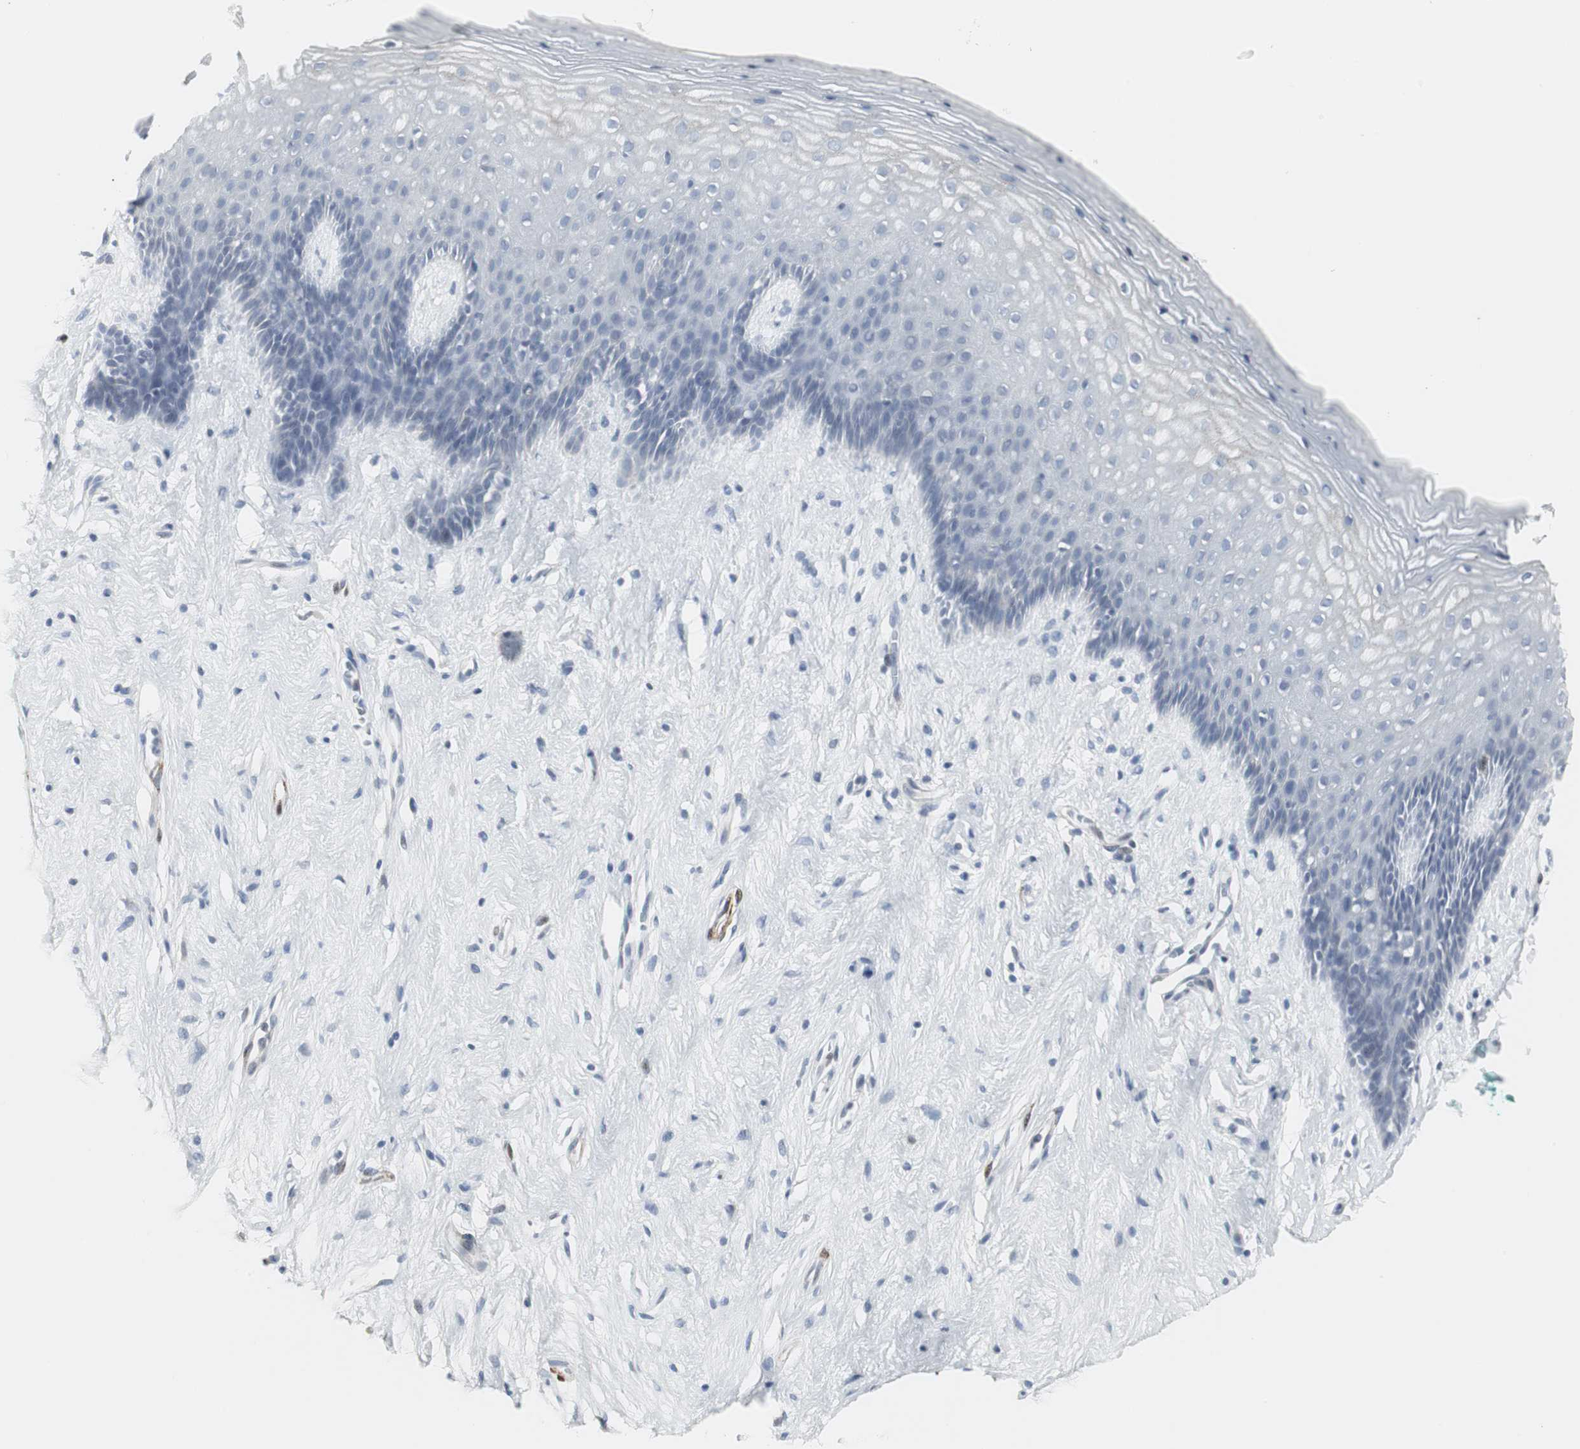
{"staining": {"intensity": "negative", "quantity": "none", "location": "none"}, "tissue": "vagina", "cell_type": "Squamous epithelial cells", "image_type": "normal", "snomed": [{"axis": "morphology", "description": "Normal tissue, NOS"}, {"axis": "topography", "description": "Vagina"}], "caption": "IHC micrograph of benign vagina stained for a protein (brown), which demonstrates no expression in squamous epithelial cells.", "gene": "PPP1R14A", "patient": {"sex": "female", "age": 44}}